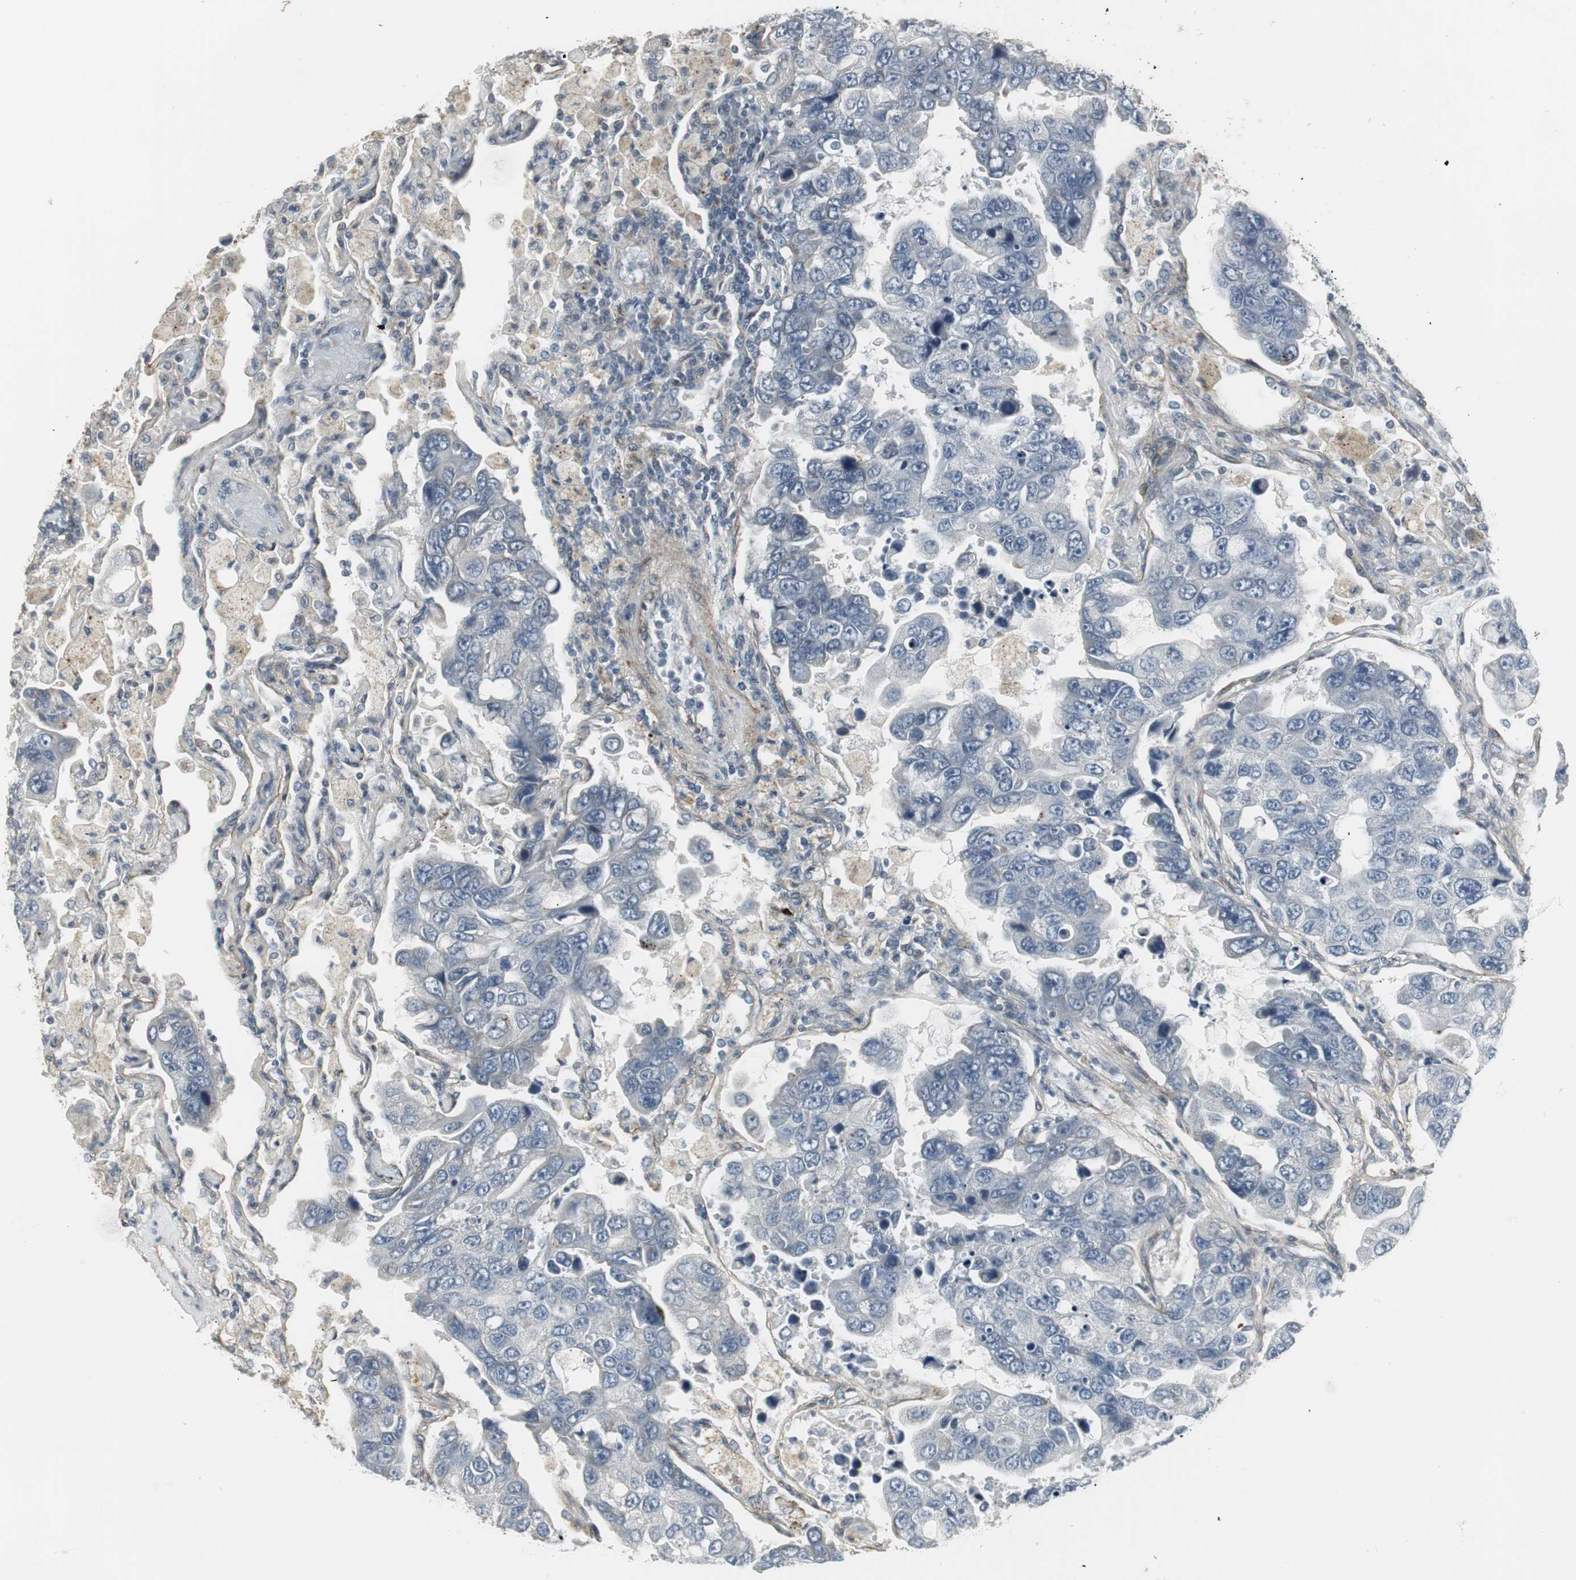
{"staining": {"intensity": "negative", "quantity": "none", "location": "none"}, "tissue": "lung cancer", "cell_type": "Tumor cells", "image_type": "cancer", "snomed": [{"axis": "morphology", "description": "Adenocarcinoma, NOS"}, {"axis": "topography", "description": "Lung"}], "caption": "This is an IHC histopathology image of human lung cancer (adenocarcinoma). There is no expression in tumor cells.", "gene": "SCYL3", "patient": {"sex": "male", "age": 64}}